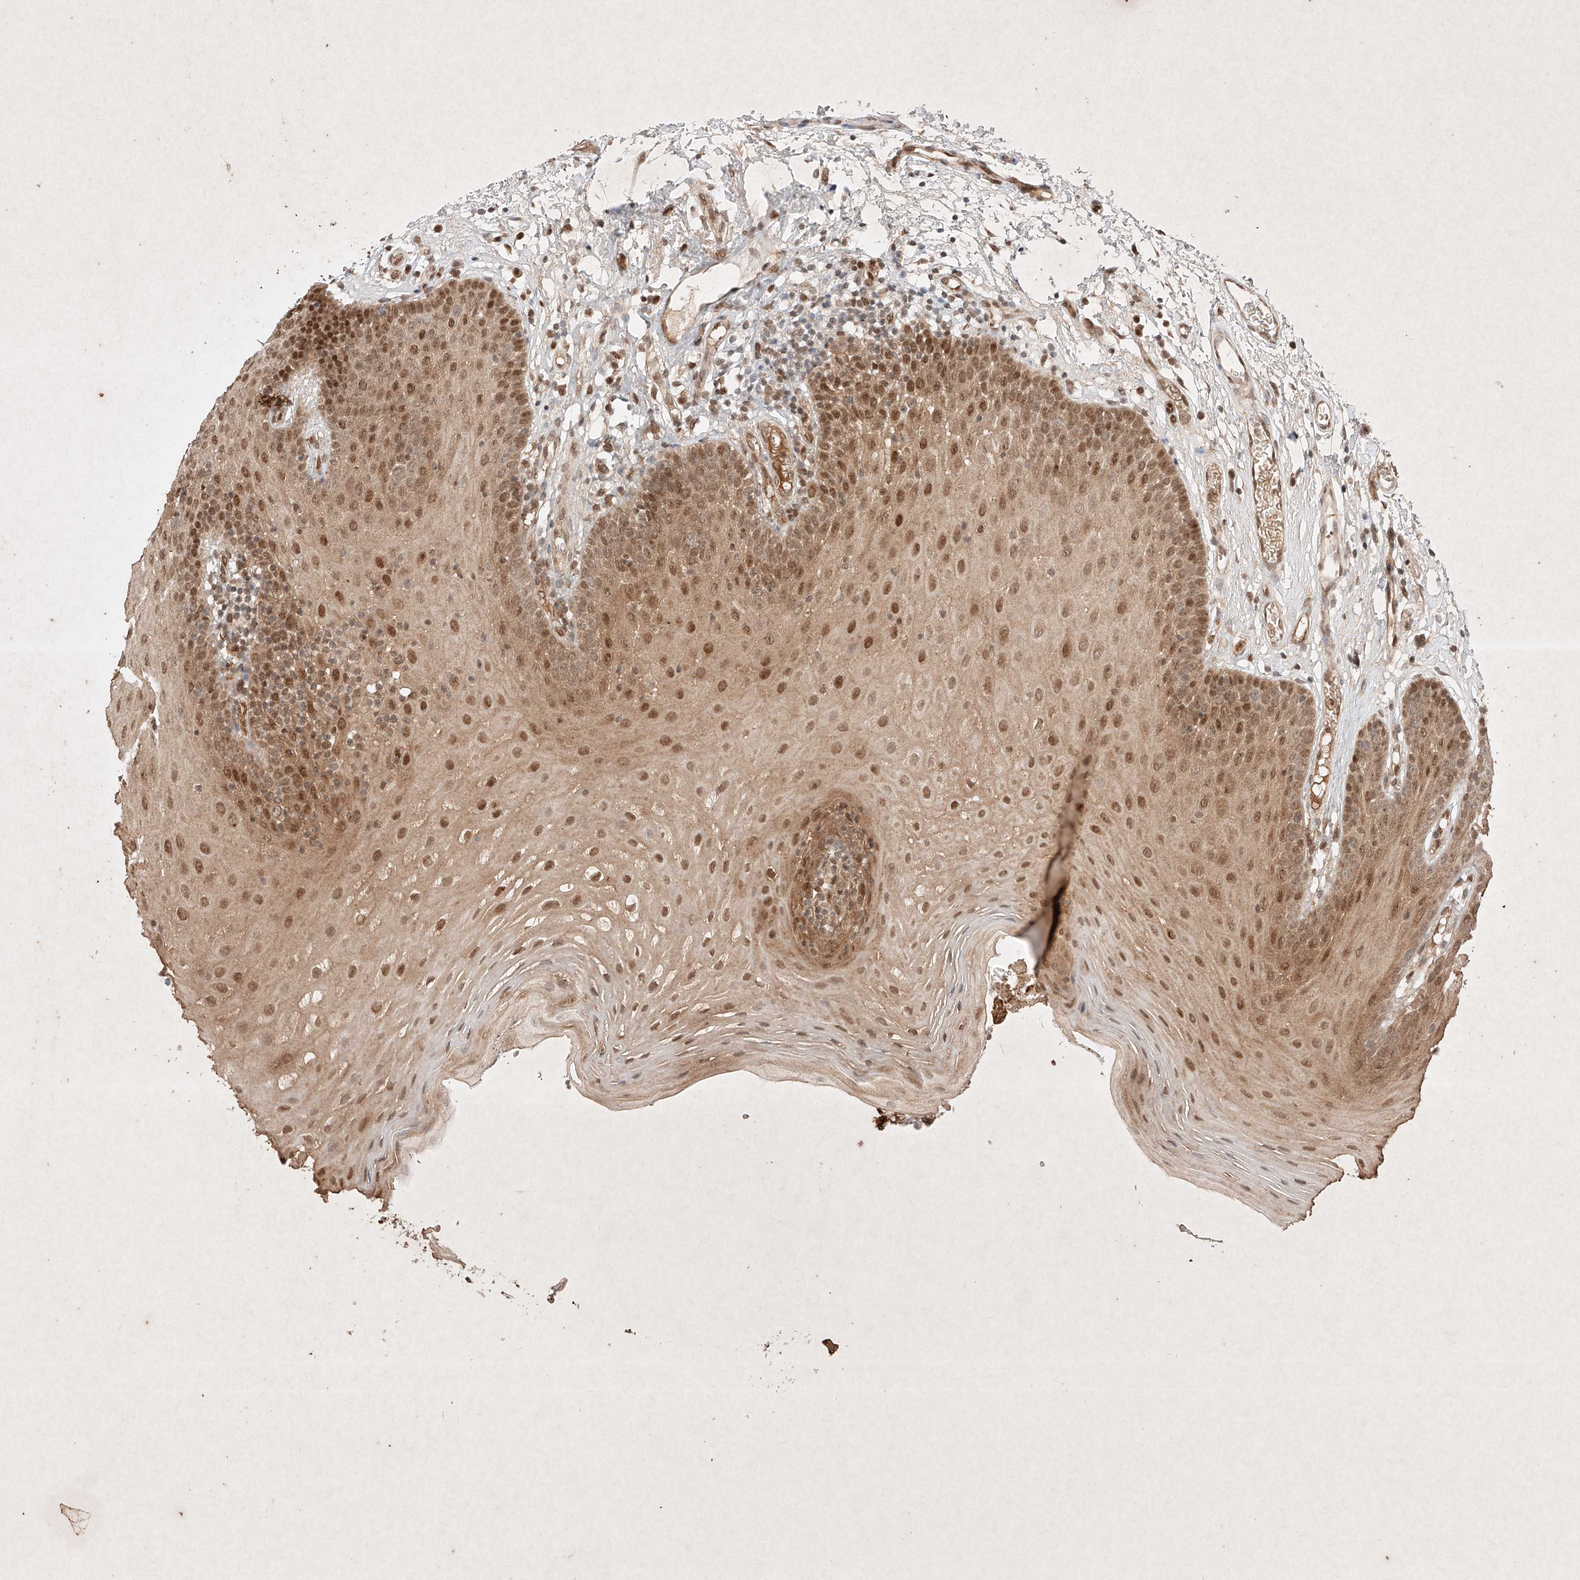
{"staining": {"intensity": "moderate", "quantity": ">75%", "location": "cytoplasmic/membranous,nuclear"}, "tissue": "oral mucosa", "cell_type": "Squamous epithelial cells", "image_type": "normal", "snomed": [{"axis": "morphology", "description": "Normal tissue, NOS"}, {"axis": "topography", "description": "Oral tissue"}], "caption": "Immunohistochemical staining of normal oral mucosa demonstrates >75% levels of moderate cytoplasmic/membranous,nuclear protein staining in approximately >75% of squamous epithelial cells.", "gene": "RNF31", "patient": {"sex": "male", "age": 74}}